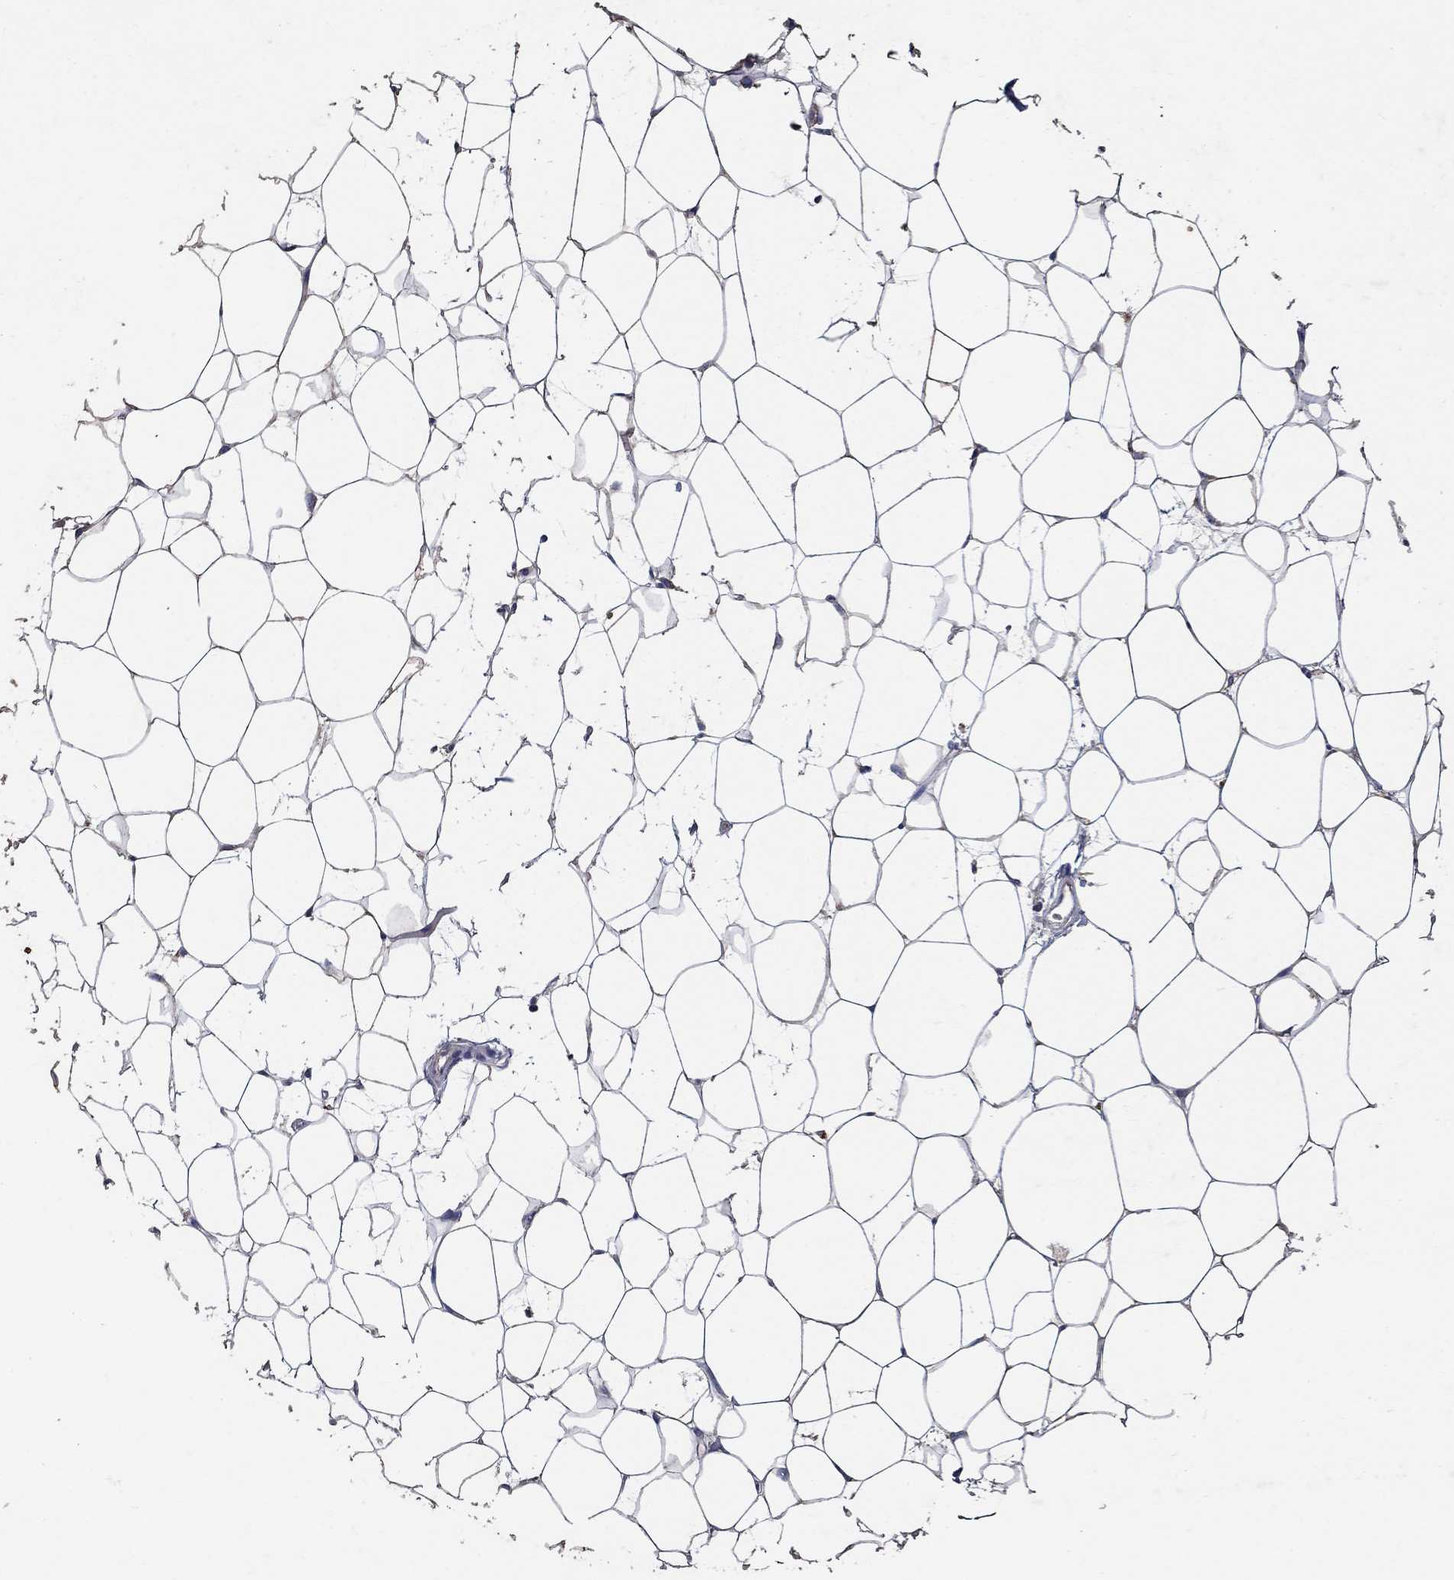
{"staining": {"intensity": "negative", "quantity": "none", "location": "none"}, "tissue": "breast", "cell_type": "Adipocytes", "image_type": "normal", "snomed": [{"axis": "morphology", "description": "Normal tissue, NOS"}, {"axis": "topography", "description": "Breast"}], "caption": "There is no significant positivity in adipocytes of breast. The staining is performed using DAB (3,3'-diaminobenzidine) brown chromogen with nuclei counter-stained in using hematoxylin.", "gene": "PROZ", "patient": {"sex": "female", "age": 37}}